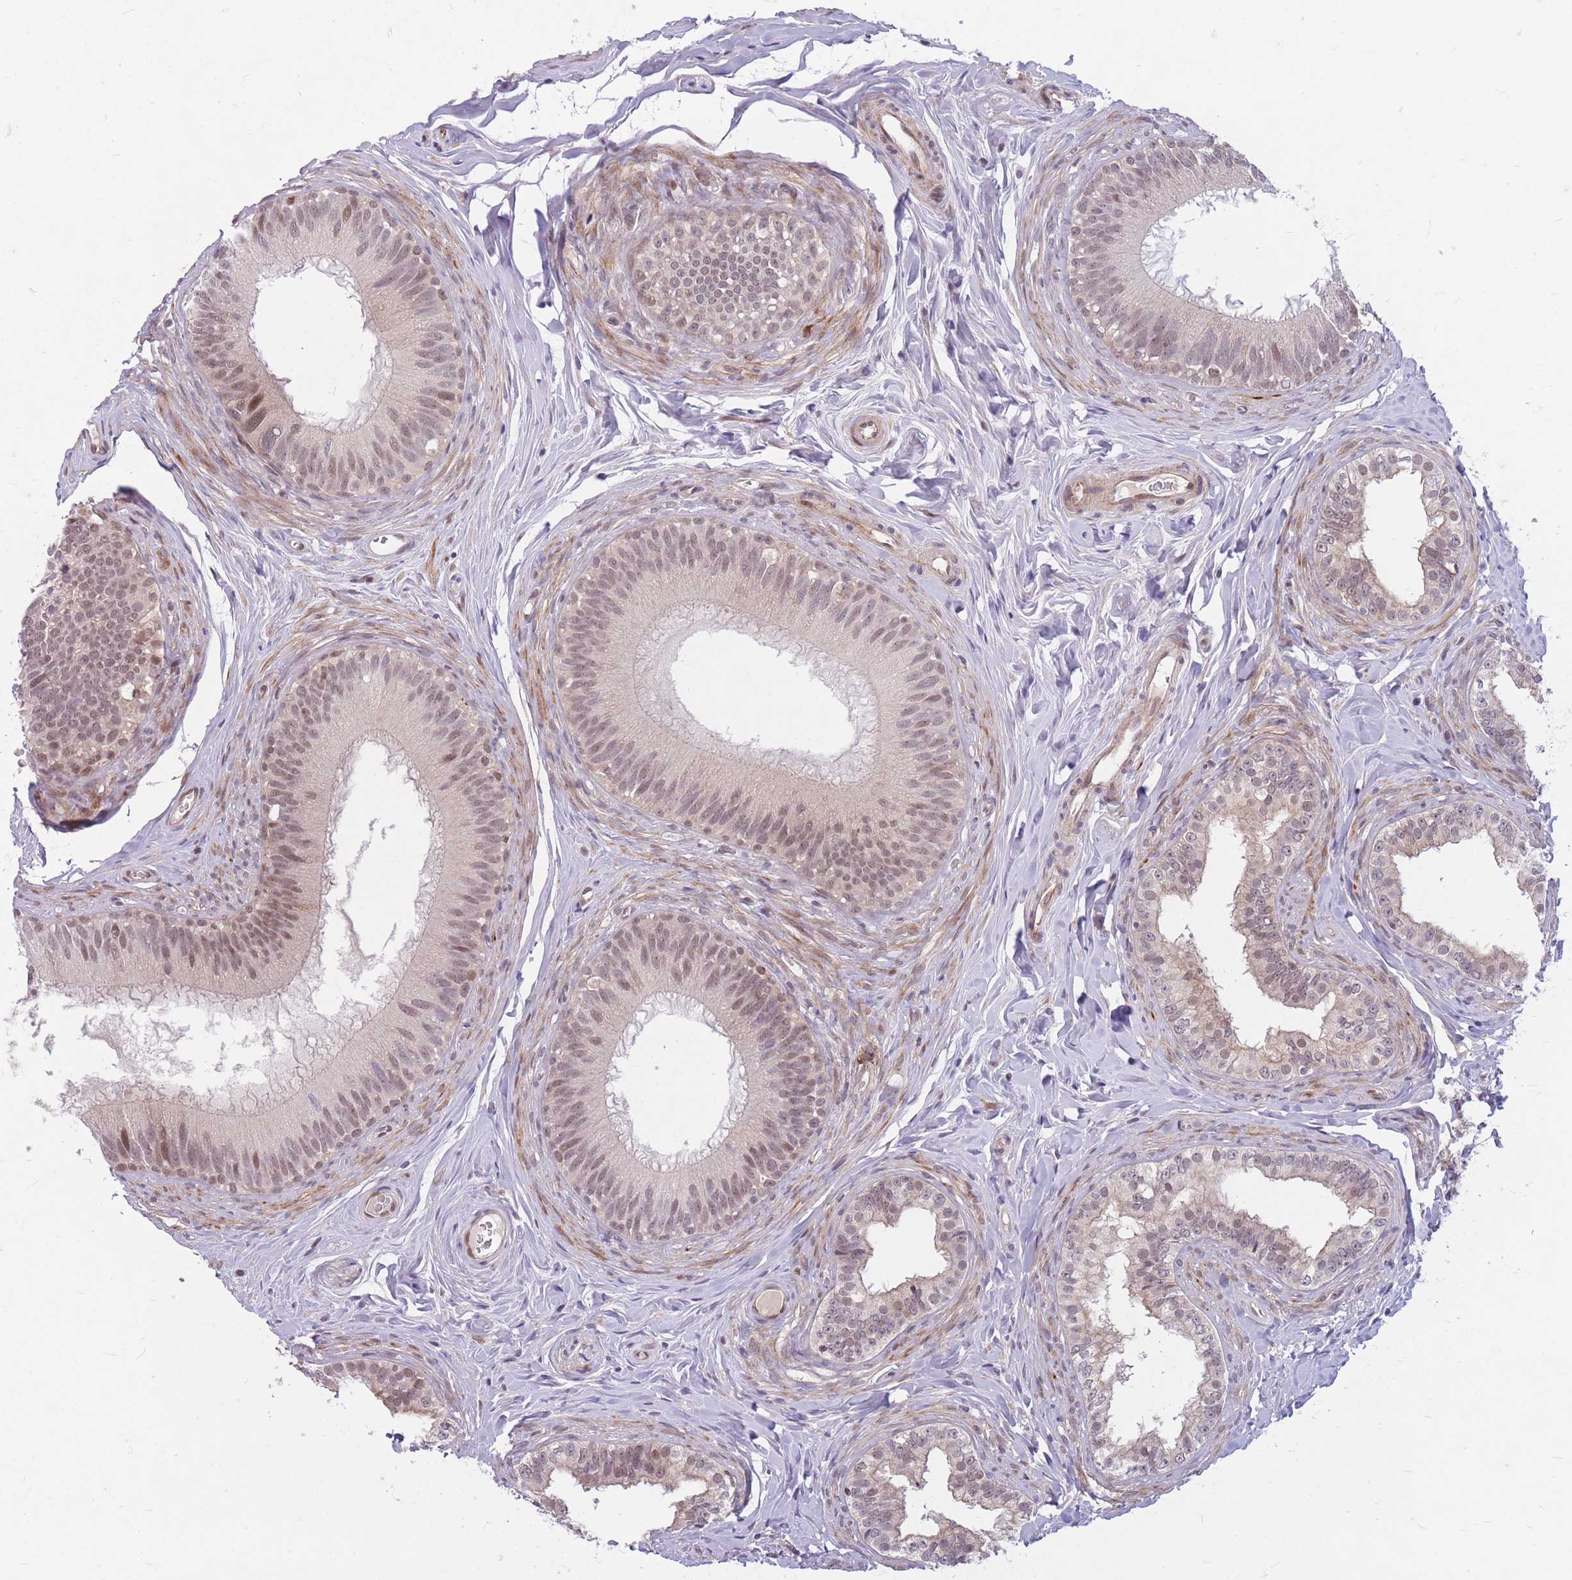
{"staining": {"intensity": "weak", "quantity": "25%-75%", "location": "nuclear"}, "tissue": "epididymis", "cell_type": "Glandular cells", "image_type": "normal", "snomed": [{"axis": "morphology", "description": "Normal tissue, NOS"}, {"axis": "topography", "description": "Epididymis"}], "caption": "Immunohistochemistry (IHC) photomicrograph of unremarkable epididymis stained for a protein (brown), which reveals low levels of weak nuclear positivity in about 25%-75% of glandular cells.", "gene": "ERCC2", "patient": {"sex": "male", "age": 38}}